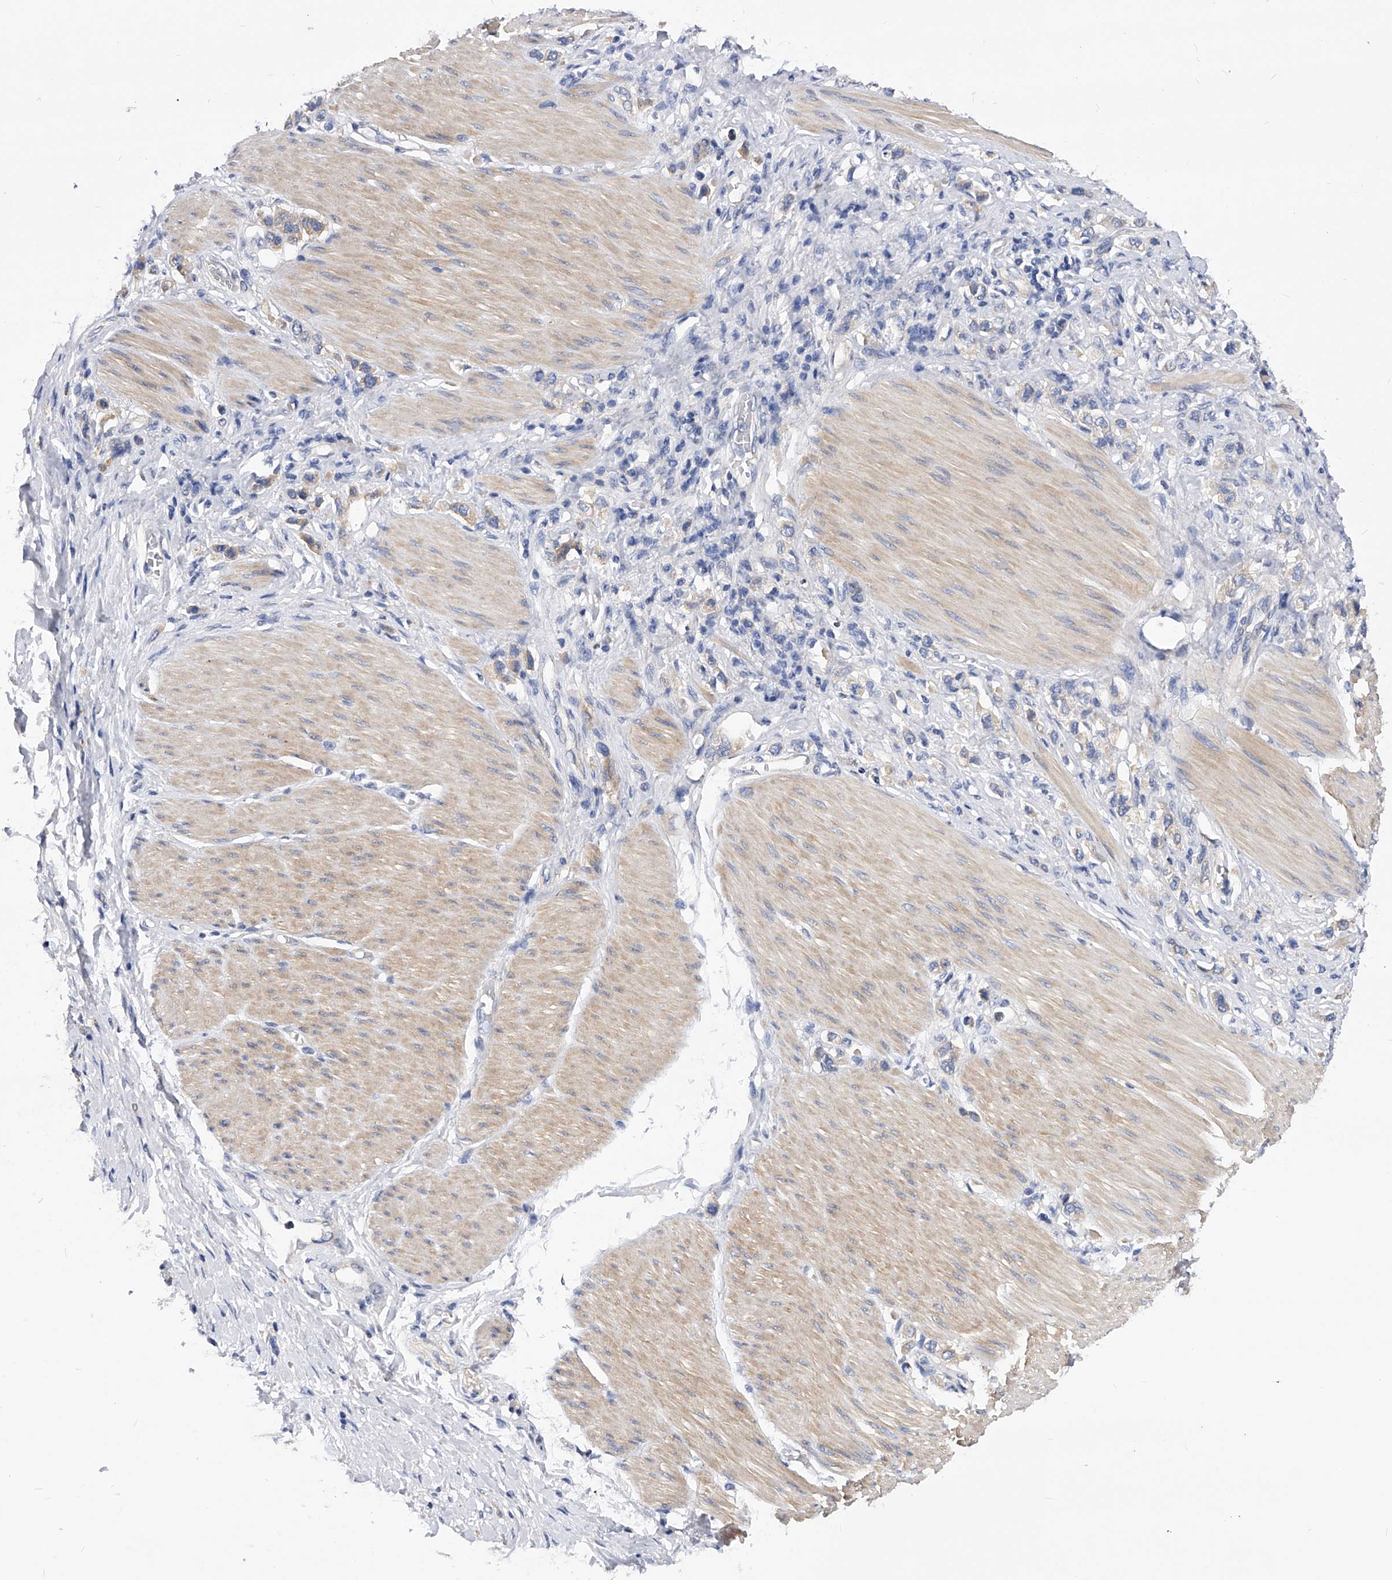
{"staining": {"intensity": "negative", "quantity": "none", "location": "none"}, "tissue": "stomach cancer", "cell_type": "Tumor cells", "image_type": "cancer", "snomed": [{"axis": "morphology", "description": "Adenocarcinoma, NOS"}, {"axis": "topography", "description": "Stomach"}], "caption": "An IHC photomicrograph of stomach adenocarcinoma is shown. There is no staining in tumor cells of stomach adenocarcinoma.", "gene": "PPP5C", "patient": {"sex": "female", "age": 65}}